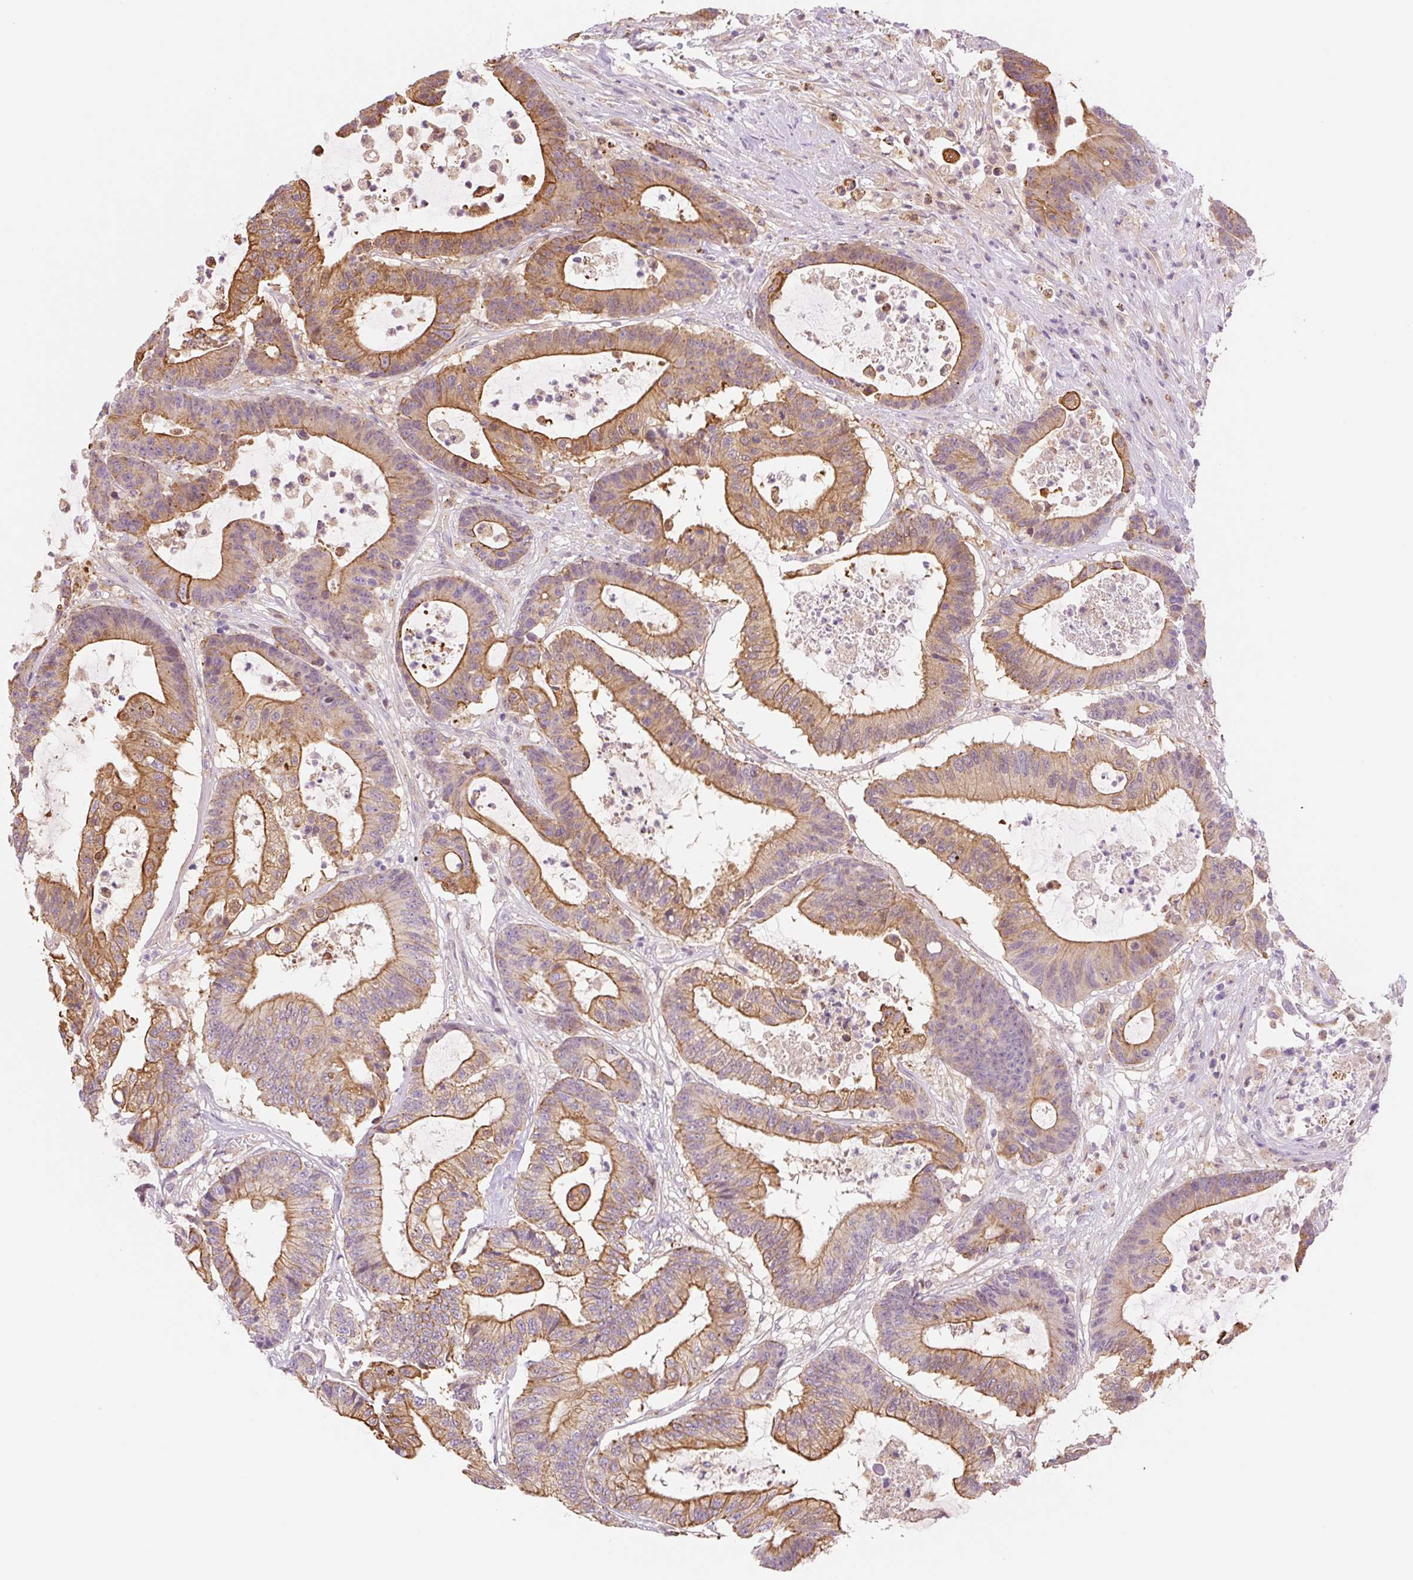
{"staining": {"intensity": "moderate", "quantity": ">75%", "location": "cytoplasmic/membranous"}, "tissue": "colorectal cancer", "cell_type": "Tumor cells", "image_type": "cancer", "snomed": [{"axis": "morphology", "description": "Adenocarcinoma, NOS"}, {"axis": "topography", "description": "Colon"}], "caption": "Colorectal cancer stained with immunohistochemistry reveals moderate cytoplasmic/membranous expression in about >75% of tumor cells.", "gene": "NLRP5", "patient": {"sex": "female", "age": 84}}